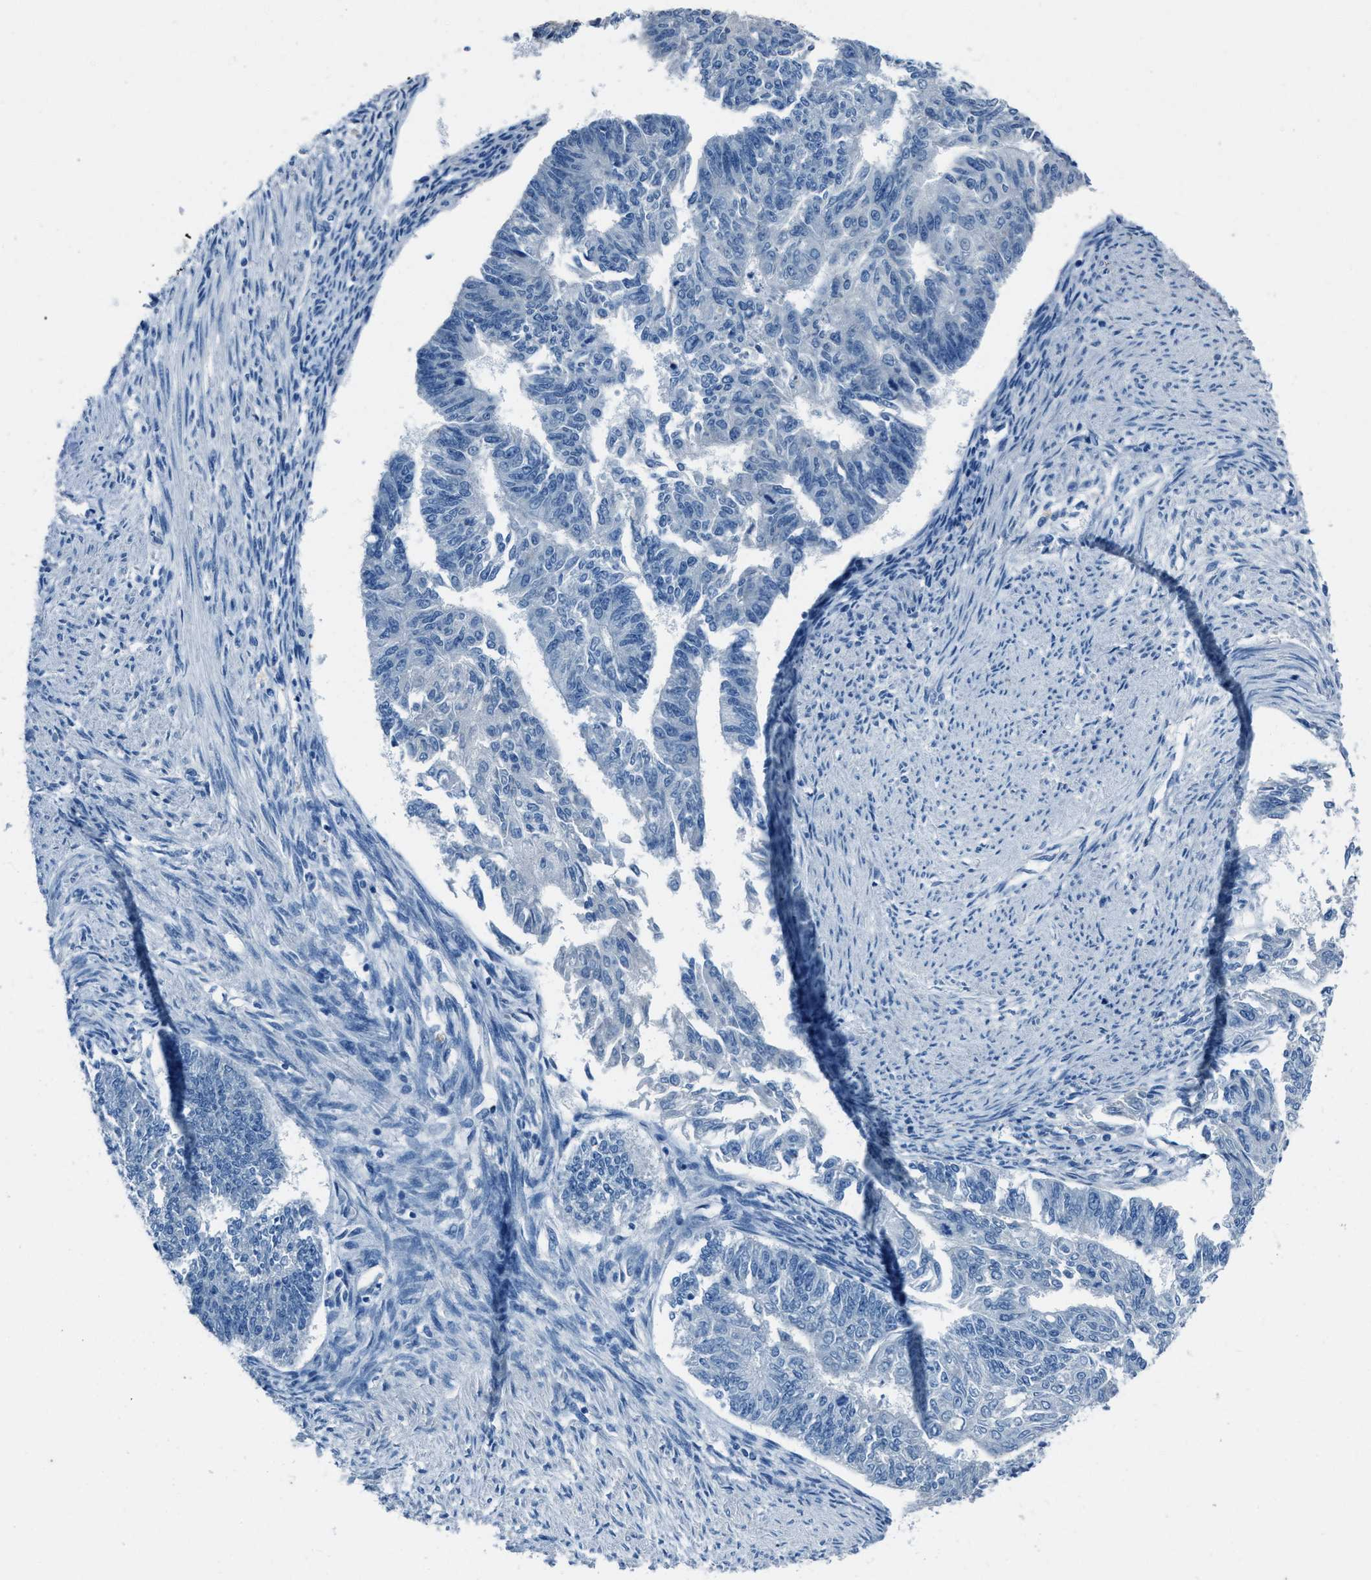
{"staining": {"intensity": "negative", "quantity": "none", "location": "none"}, "tissue": "endometrial cancer", "cell_type": "Tumor cells", "image_type": "cancer", "snomed": [{"axis": "morphology", "description": "Adenocarcinoma, NOS"}, {"axis": "topography", "description": "Endometrium"}], "caption": "A micrograph of human endometrial cancer (adenocarcinoma) is negative for staining in tumor cells.", "gene": "AMACR", "patient": {"sex": "female", "age": 32}}